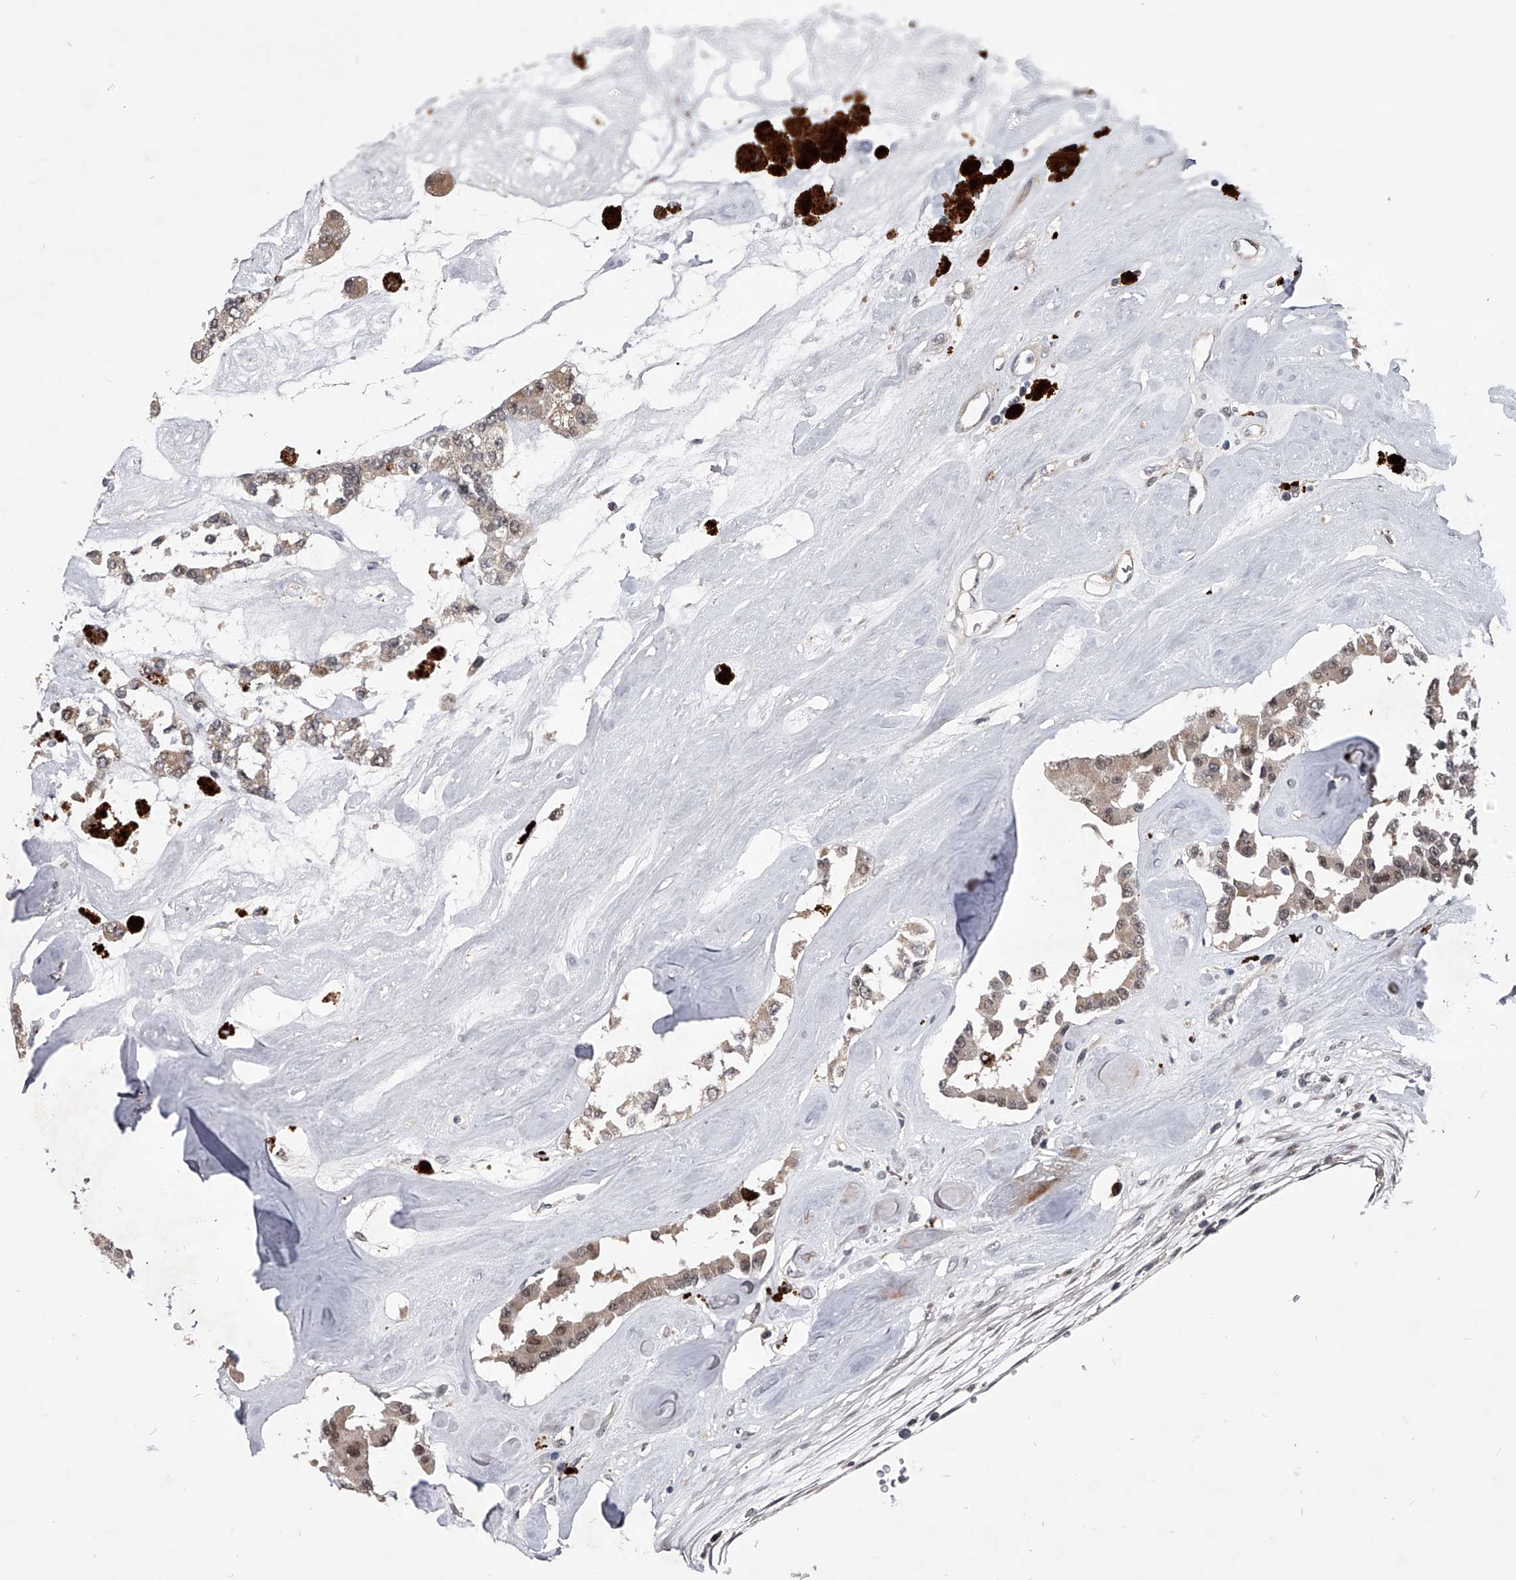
{"staining": {"intensity": "moderate", "quantity": "25%-75%", "location": "nuclear"}, "tissue": "carcinoid", "cell_type": "Tumor cells", "image_type": "cancer", "snomed": [{"axis": "morphology", "description": "Carcinoid, malignant, NOS"}, {"axis": "topography", "description": "Pancreas"}], "caption": "Human carcinoid stained with a brown dye exhibits moderate nuclear positive positivity in approximately 25%-75% of tumor cells.", "gene": "CMTR1", "patient": {"sex": "male", "age": 41}}